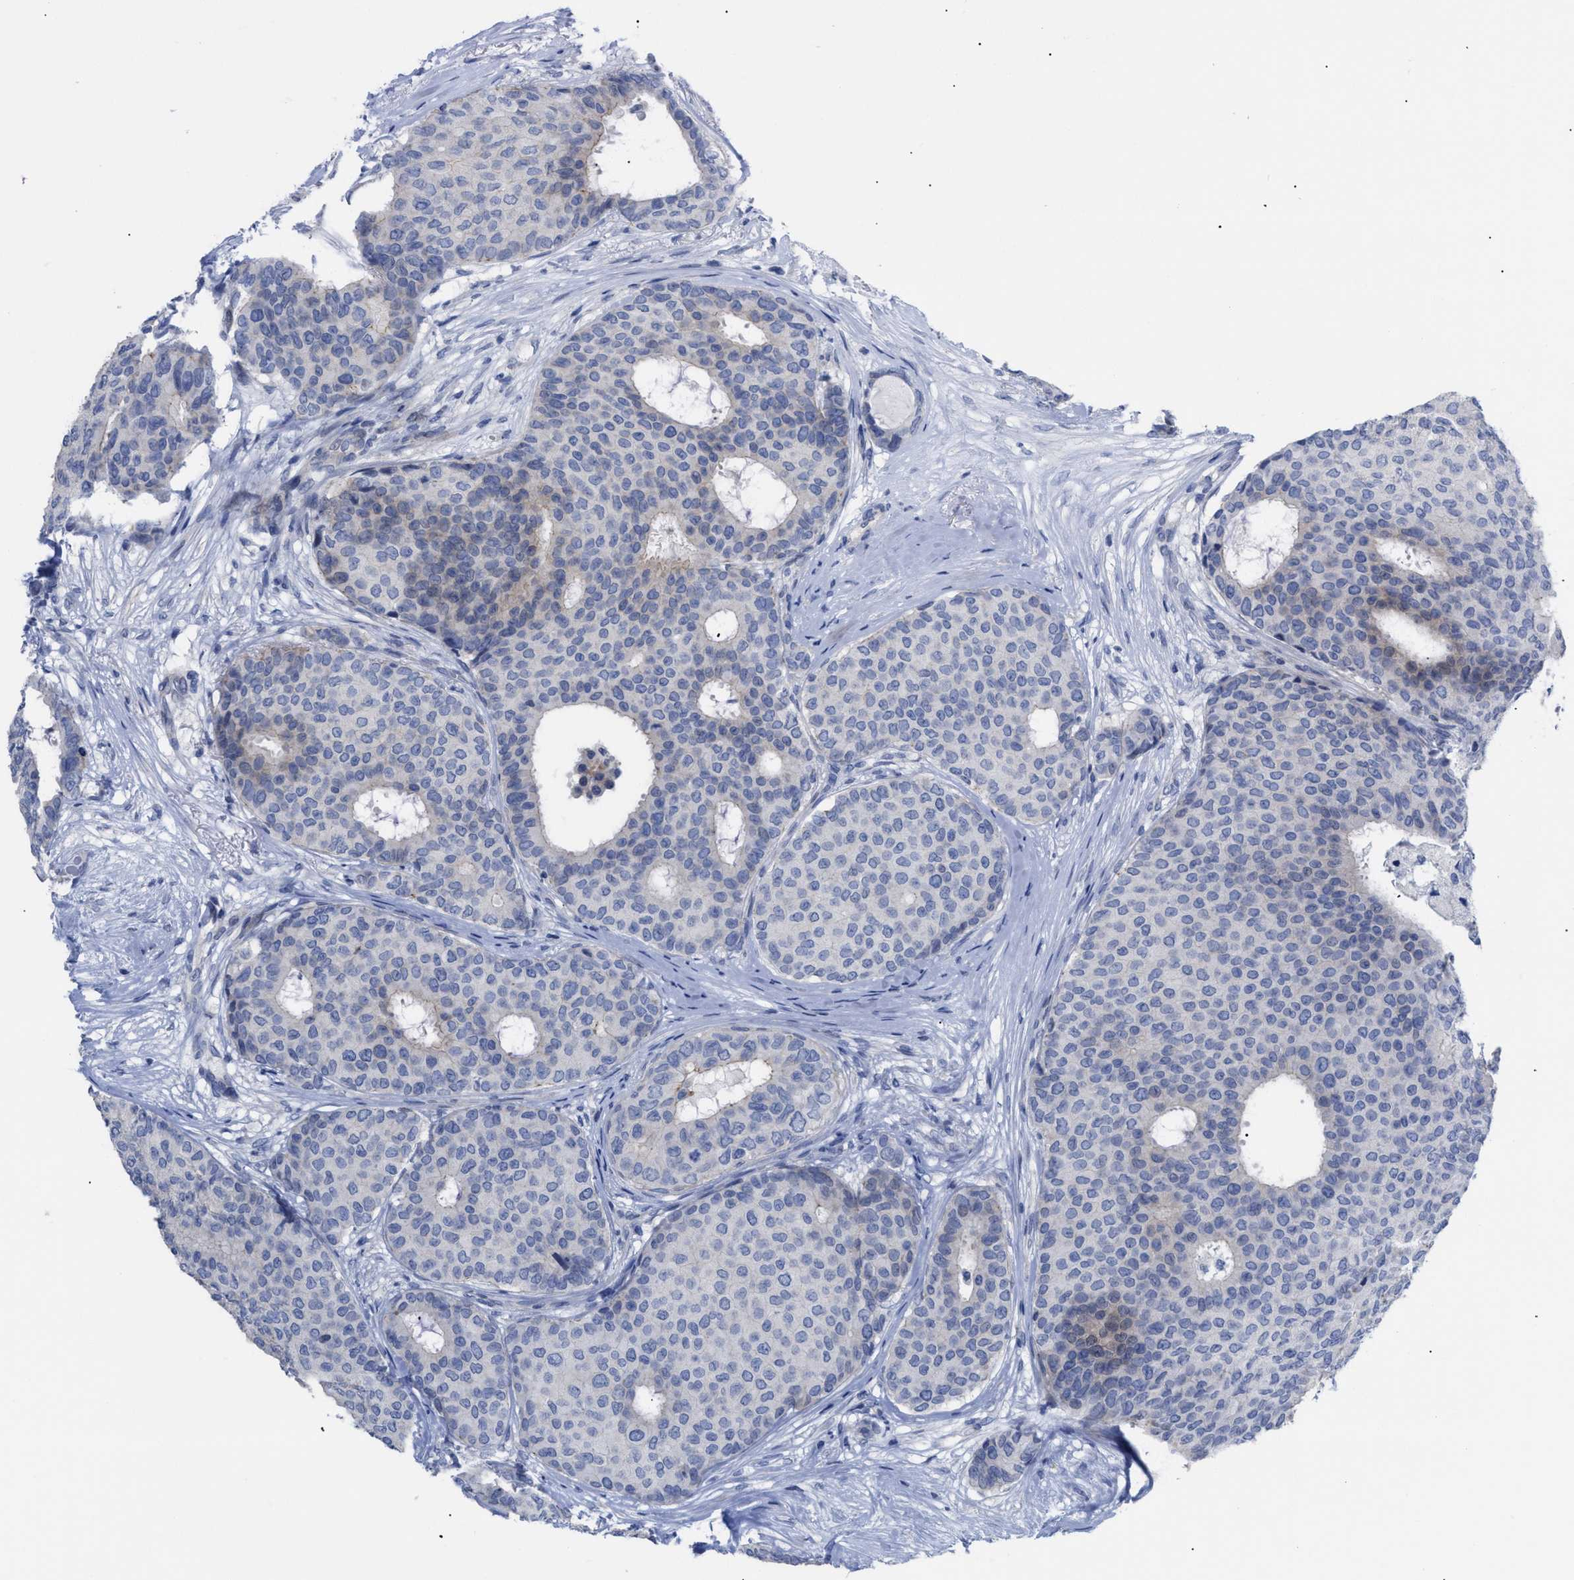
{"staining": {"intensity": "weak", "quantity": "<25%", "location": "cytoplasmic/membranous"}, "tissue": "breast cancer", "cell_type": "Tumor cells", "image_type": "cancer", "snomed": [{"axis": "morphology", "description": "Duct carcinoma"}, {"axis": "topography", "description": "Breast"}], "caption": "Immunohistochemistry photomicrograph of neoplastic tissue: breast infiltrating ductal carcinoma stained with DAB reveals no significant protein expression in tumor cells.", "gene": "CAV3", "patient": {"sex": "female", "age": 75}}